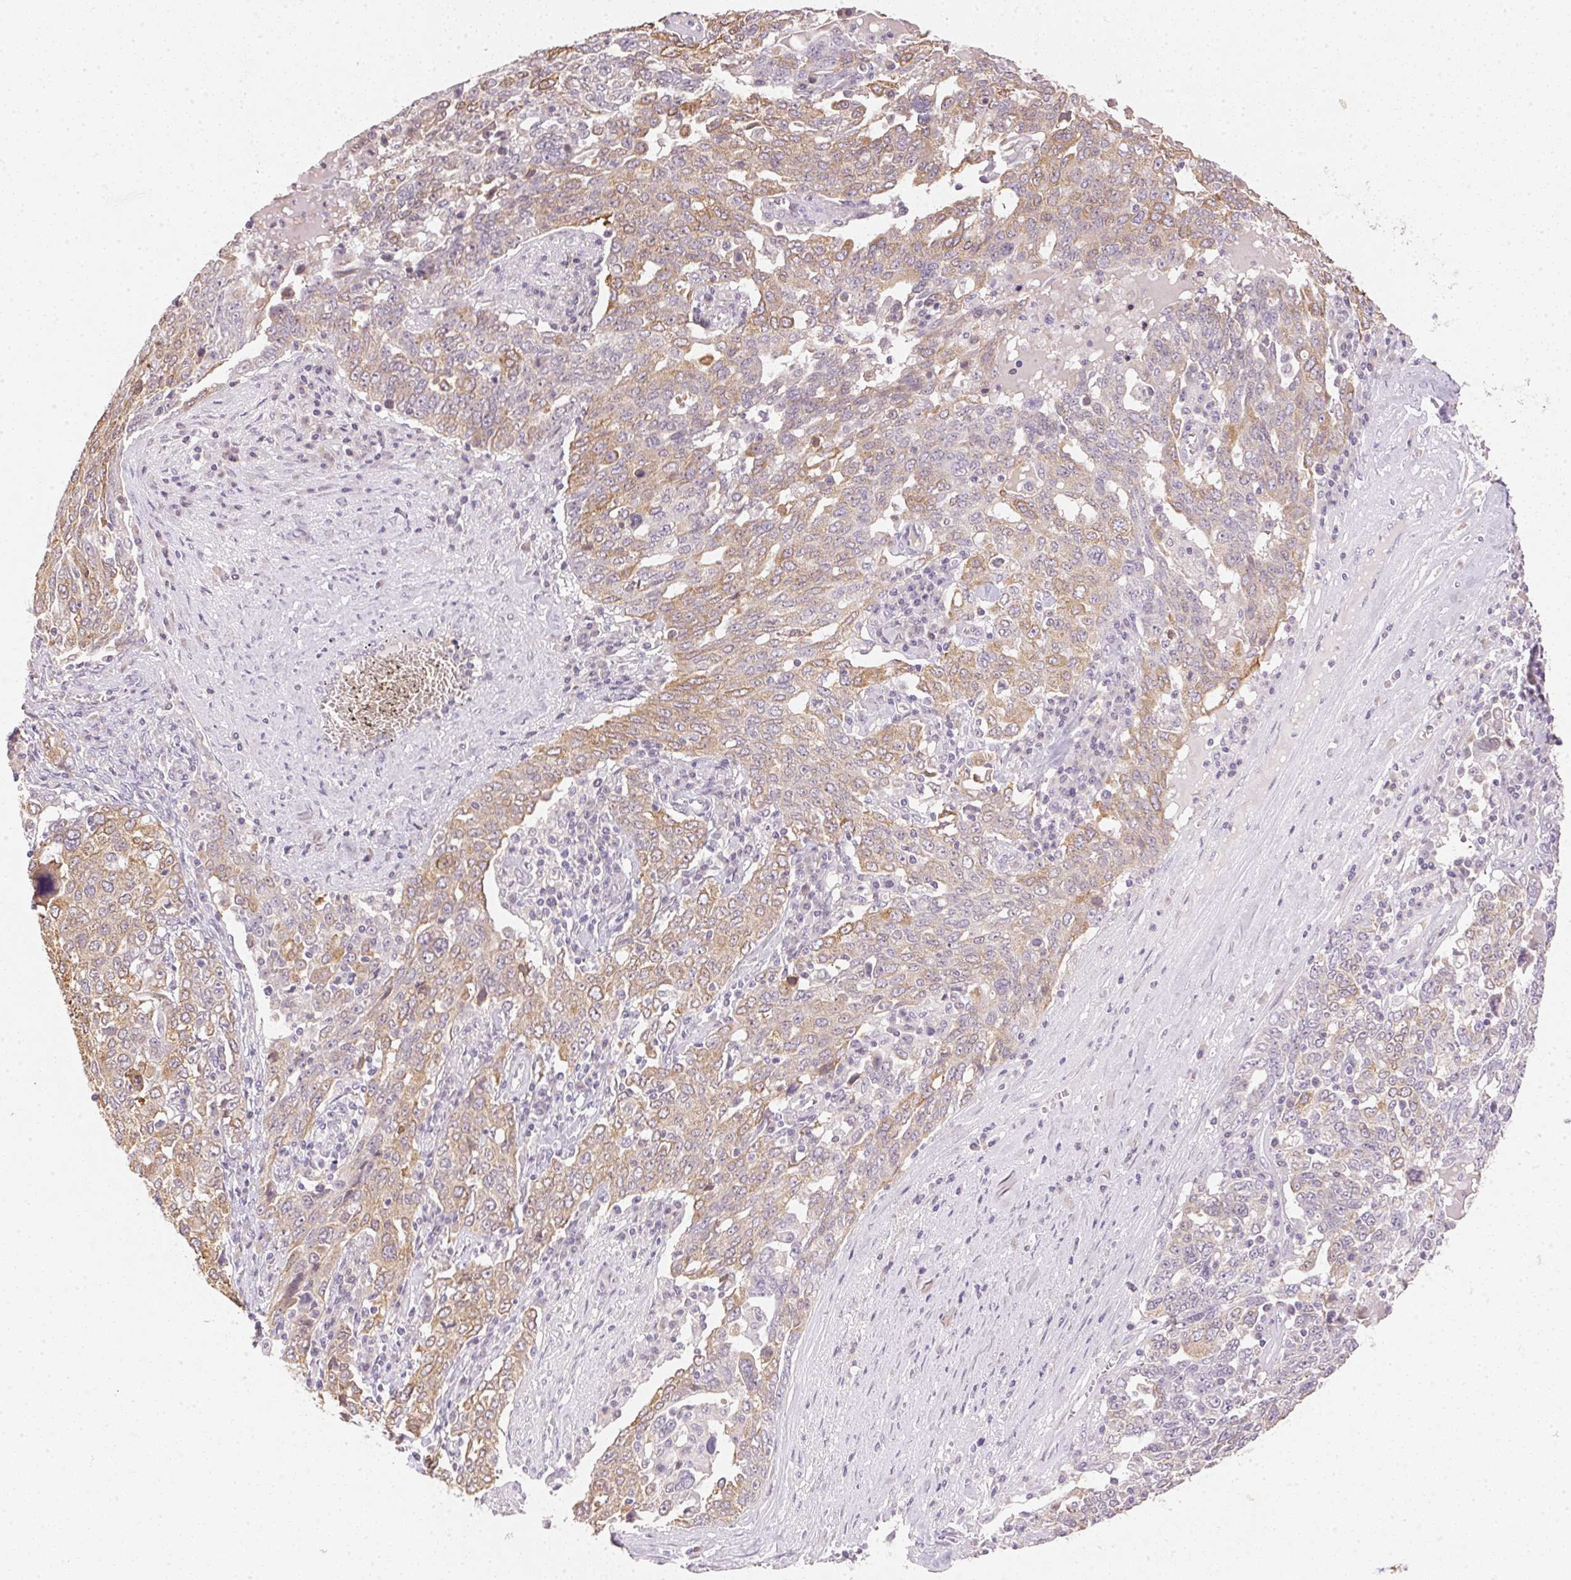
{"staining": {"intensity": "weak", "quantity": "25%-75%", "location": "cytoplasmic/membranous"}, "tissue": "ovarian cancer", "cell_type": "Tumor cells", "image_type": "cancer", "snomed": [{"axis": "morphology", "description": "Carcinoma, endometroid"}, {"axis": "topography", "description": "Ovary"}], "caption": "Ovarian endometroid carcinoma stained with DAB (3,3'-diaminobenzidine) immunohistochemistry demonstrates low levels of weak cytoplasmic/membranous positivity in about 25%-75% of tumor cells.", "gene": "DHCR24", "patient": {"sex": "female", "age": 62}}